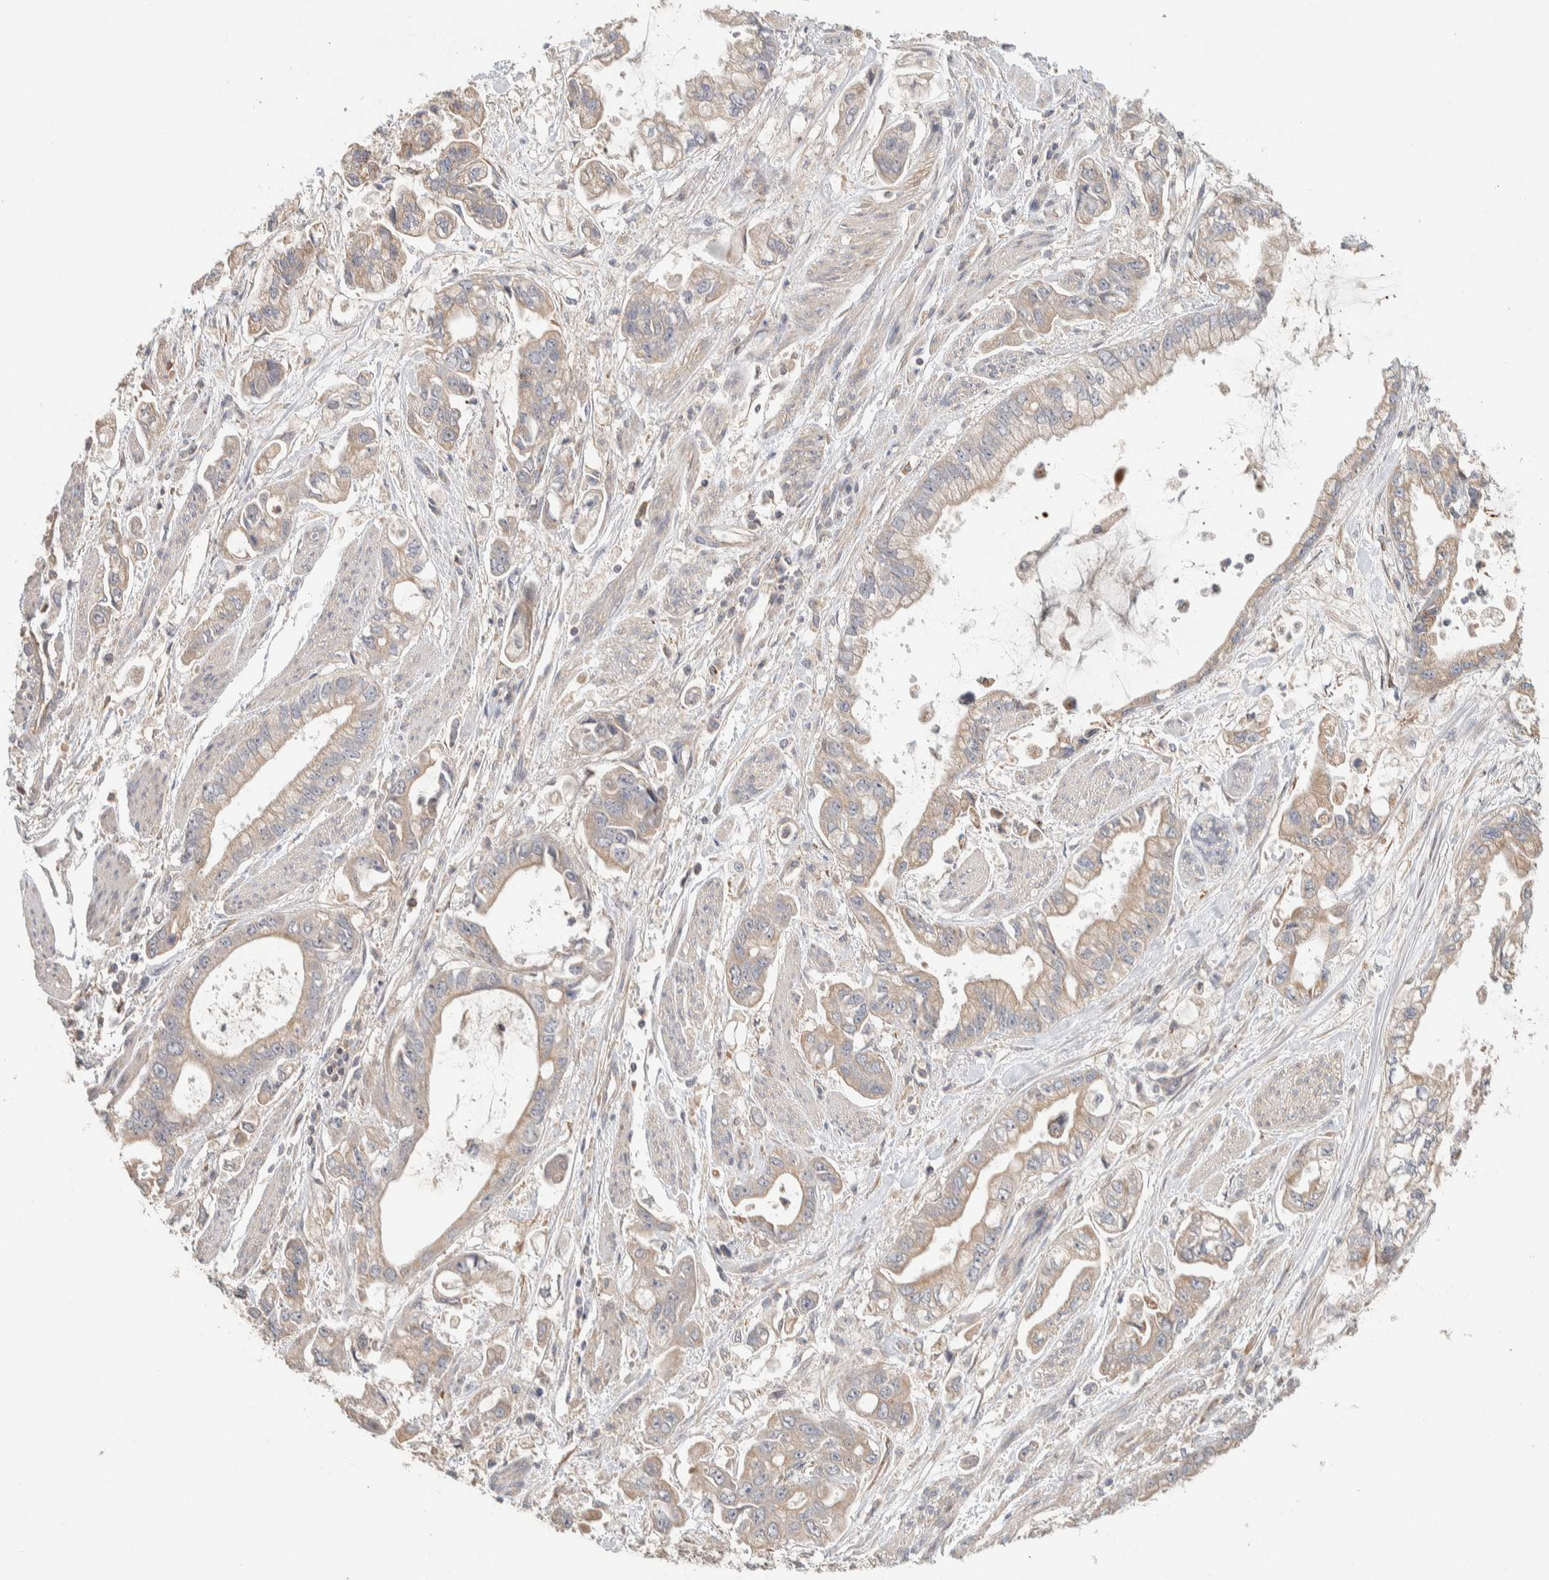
{"staining": {"intensity": "weak", "quantity": ">75%", "location": "cytoplasmic/membranous"}, "tissue": "stomach cancer", "cell_type": "Tumor cells", "image_type": "cancer", "snomed": [{"axis": "morphology", "description": "Normal tissue, NOS"}, {"axis": "morphology", "description": "Adenocarcinoma, NOS"}, {"axis": "topography", "description": "Stomach"}], "caption": "Human stomach adenocarcinoma stained with a brown dye displays weak cytoplasmic/membranous positive staining in about >75% of tumor cells.", "gene": "KIF9", "patient": {"sex": "male", "age": 62}}